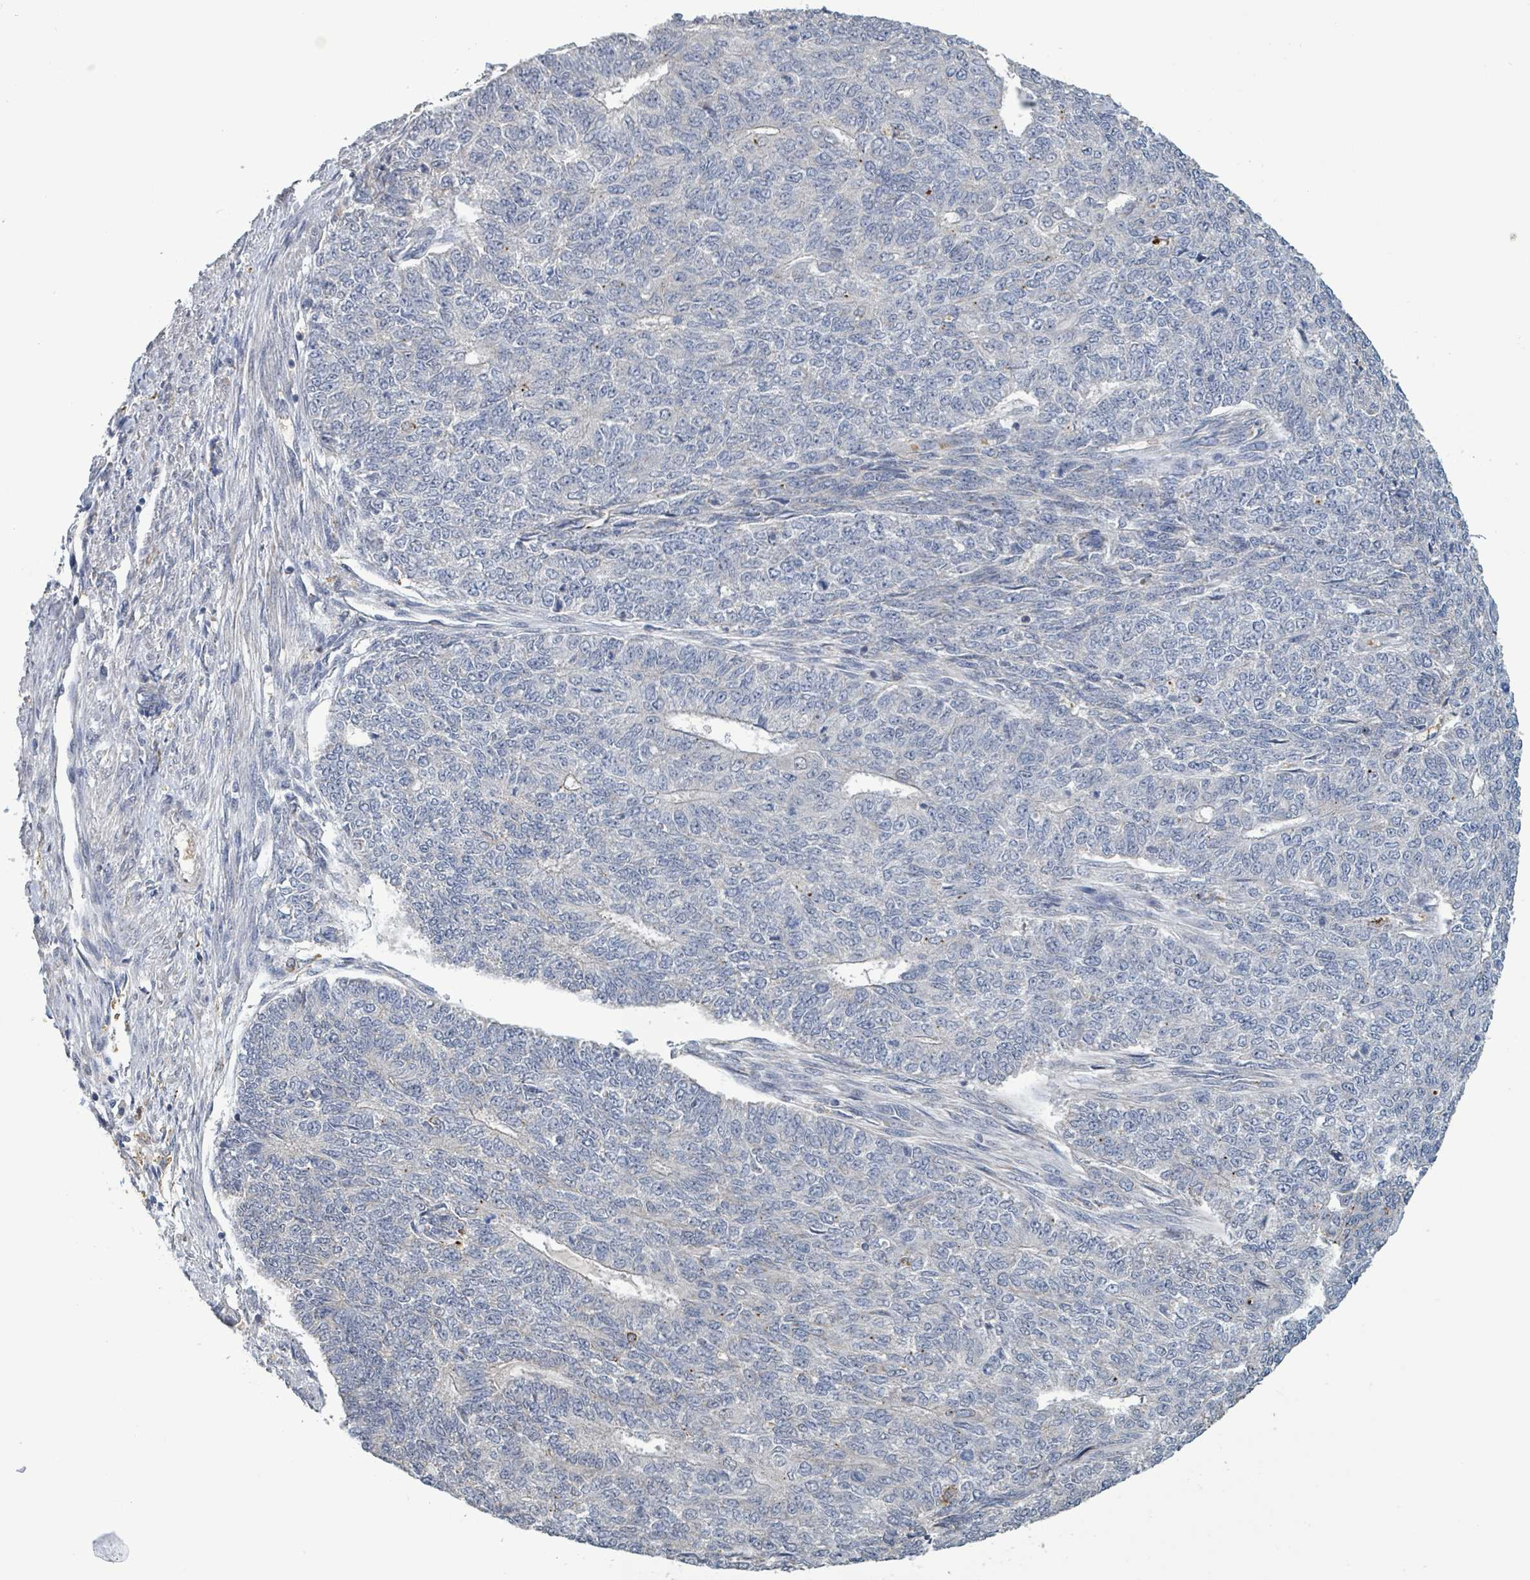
{"staining": {"intensity": "negative", "quantity": "none", "location": "none"}, "tissue": "endometrial cancer", "cell_type": "Tumor cells", "image_type": "cancer", "snomed": [{"axis": "morphology", "description": "Adenocarcinoma, NOS"}, {"axis": "topography", "description": "Endometrium"}], "caption": "A high-resolution micrograph shows immunohistochemistry staining of endometrial adenocarcinoma, which reveals no significant positivity in tumor cells. (Stains: DAB (3,3'-diaminobenzidine) immunohistochemistry (IHC) with hematoxylin counter stain, Microscopy: brightfield microscopy at high magnification).", "gene": "SEBOX", "patient": {"sex": "female", "age": 32}}